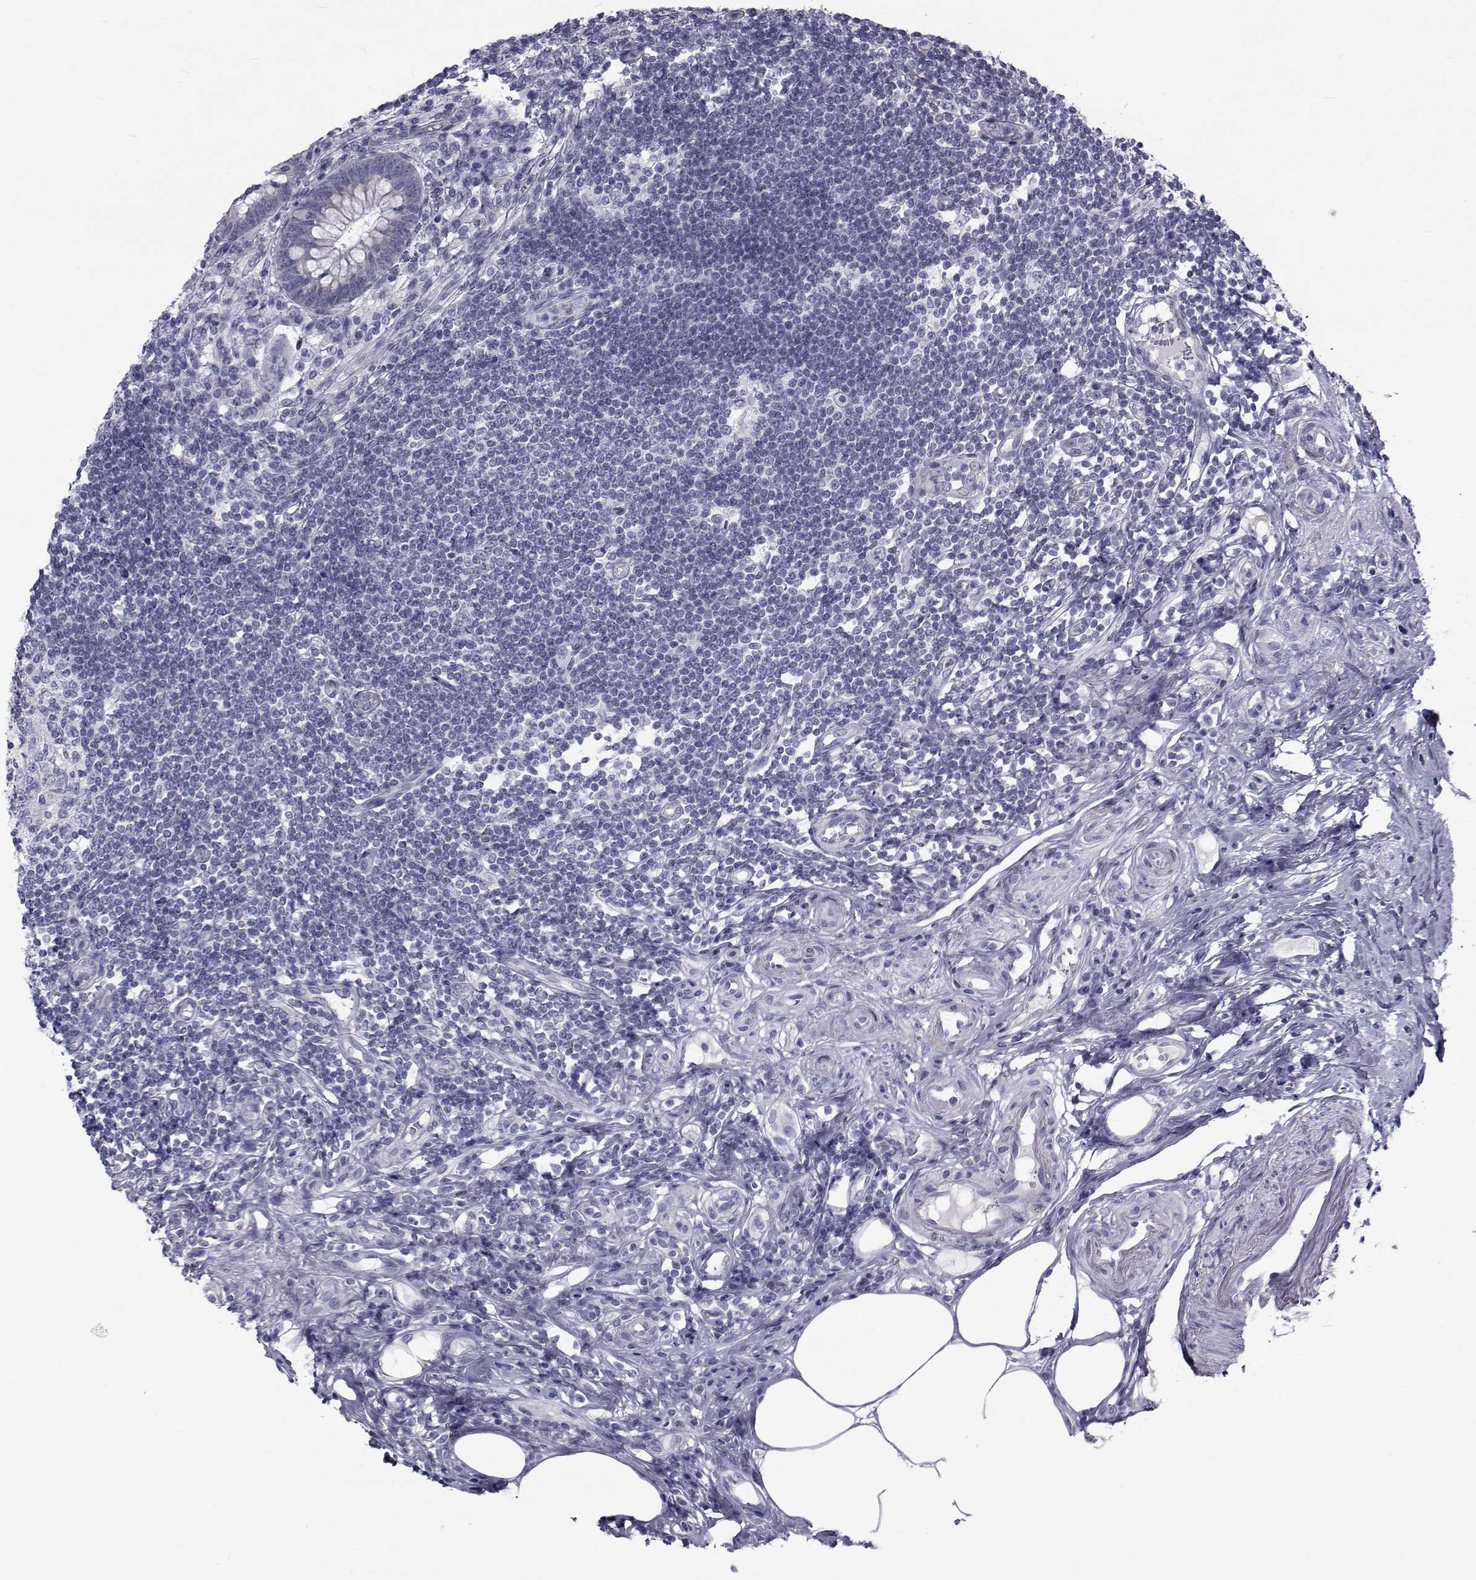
{"staining": {"intensity": "negative", "quantity": "none", "location": "none"}, "tissue": "appendix", "cell_type": "Glandular cells", "image_type": "normal", "snomed": [{"axis": "morphology", "description": "Normal tissue, NOS"}, {"axis": "topography", "description": "Appendix"}], "caption": "Immunohistochemical staining of benign human appendix exhibits no significant staining in glandular cells.", "gene": "FDXR", "patient": {"sex": "female", "age": 57}}